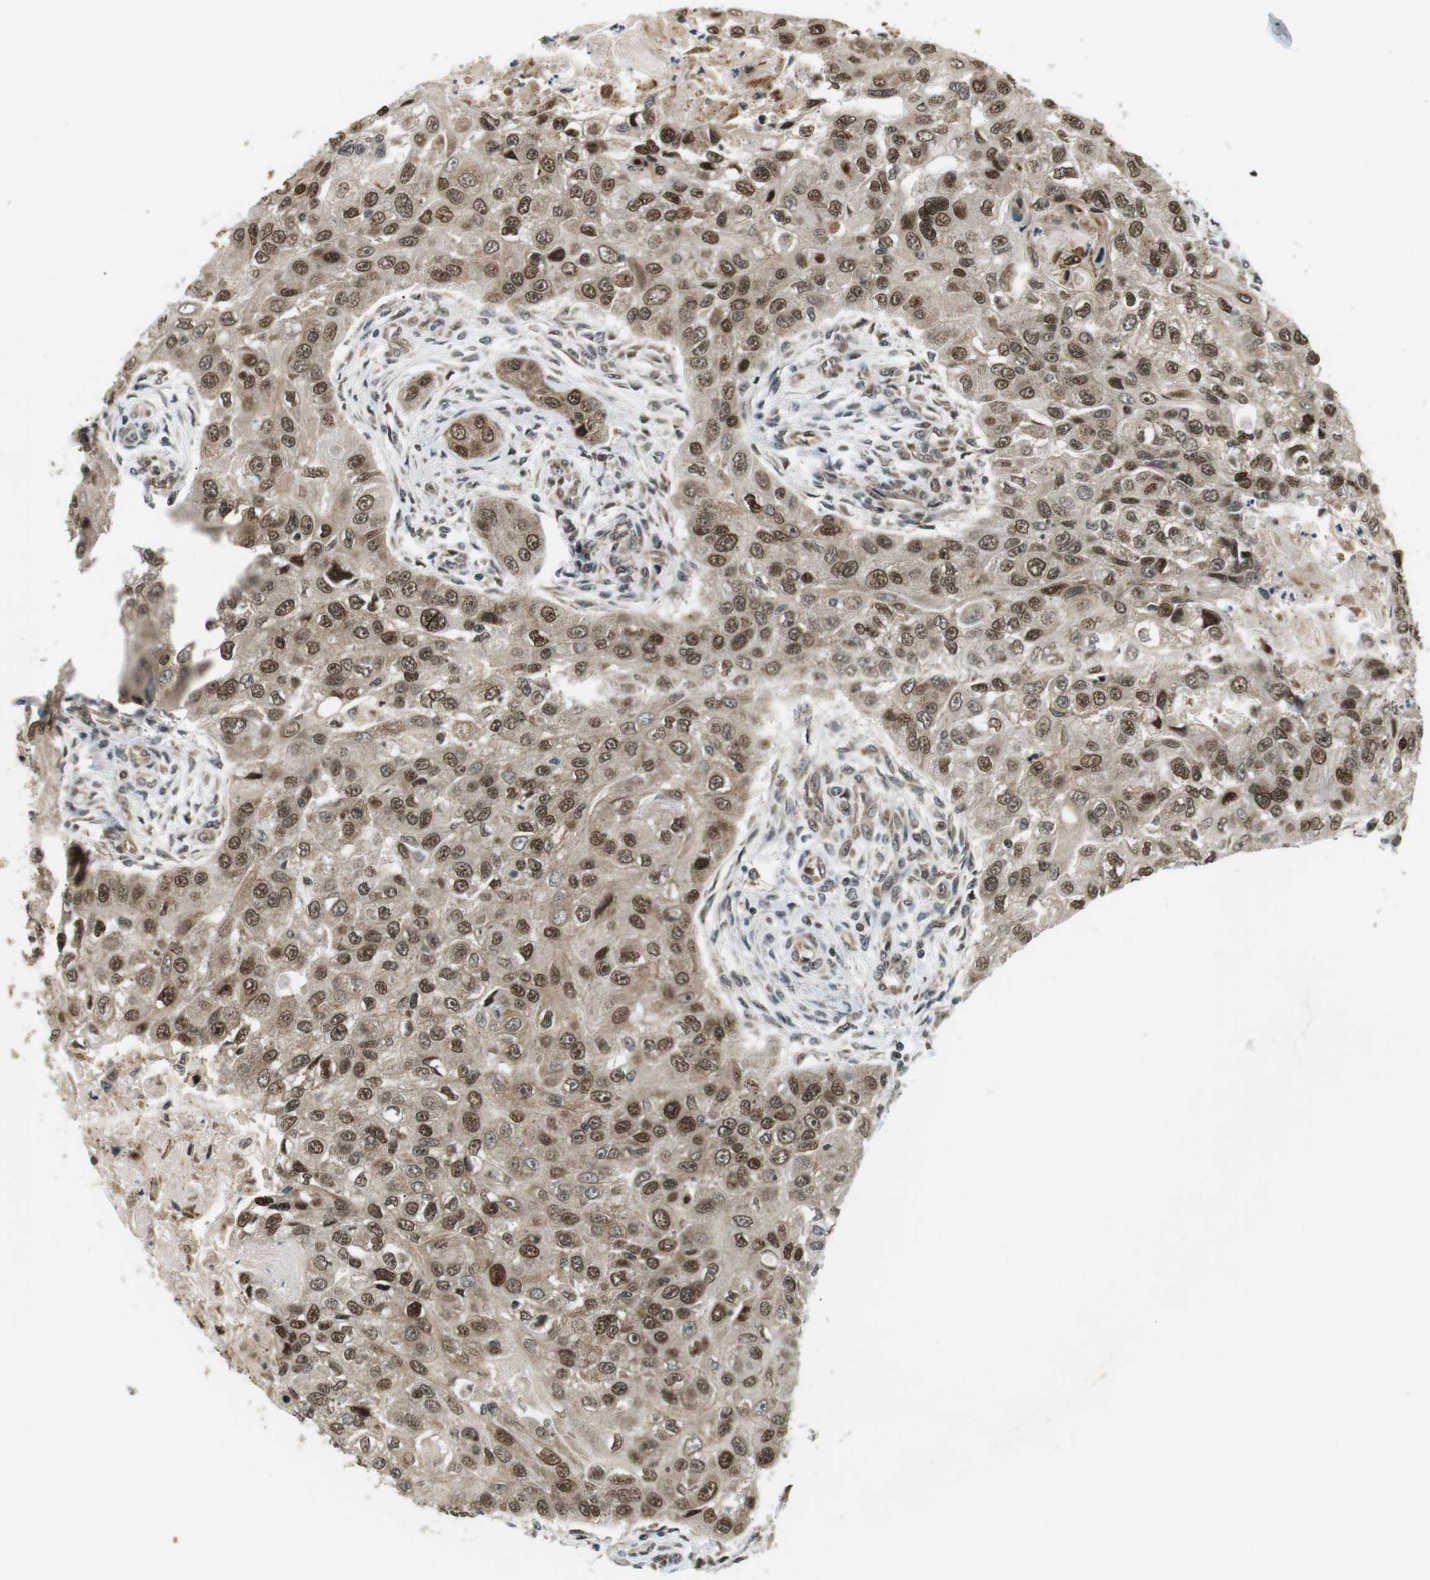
{"staining": {"intensity": "moderate", "quantity": ">75%", "location": "cytoplasmic/membranous,nuclear"}, "tissue": "head and neck cancer", "cell_type": "Tumor cells", "image_type": "cancer", "snomed": [{"axis": "morphology", "description": "Normal tissue, NOS"}, {"axis": "morphology", "description": "Squamous cell carcinoma, NOS"}, {"axis": "topography", "description": "Skeletal muscle"}, {"axis": "topography", "description": "Head-Neck"}], "caption": "High-magnification brightfield microscopy of squamous cell carcinoma (head and neck) stained with DAB (brown) and counterstained with hematoxylin (blue). tumor cells exhibit moderate cytoplasmic/membranous and nuclear staining is identified in about>75% of cells.", "gene": "CSNK2B", "patient": {"sex": "male", "age": 51}}